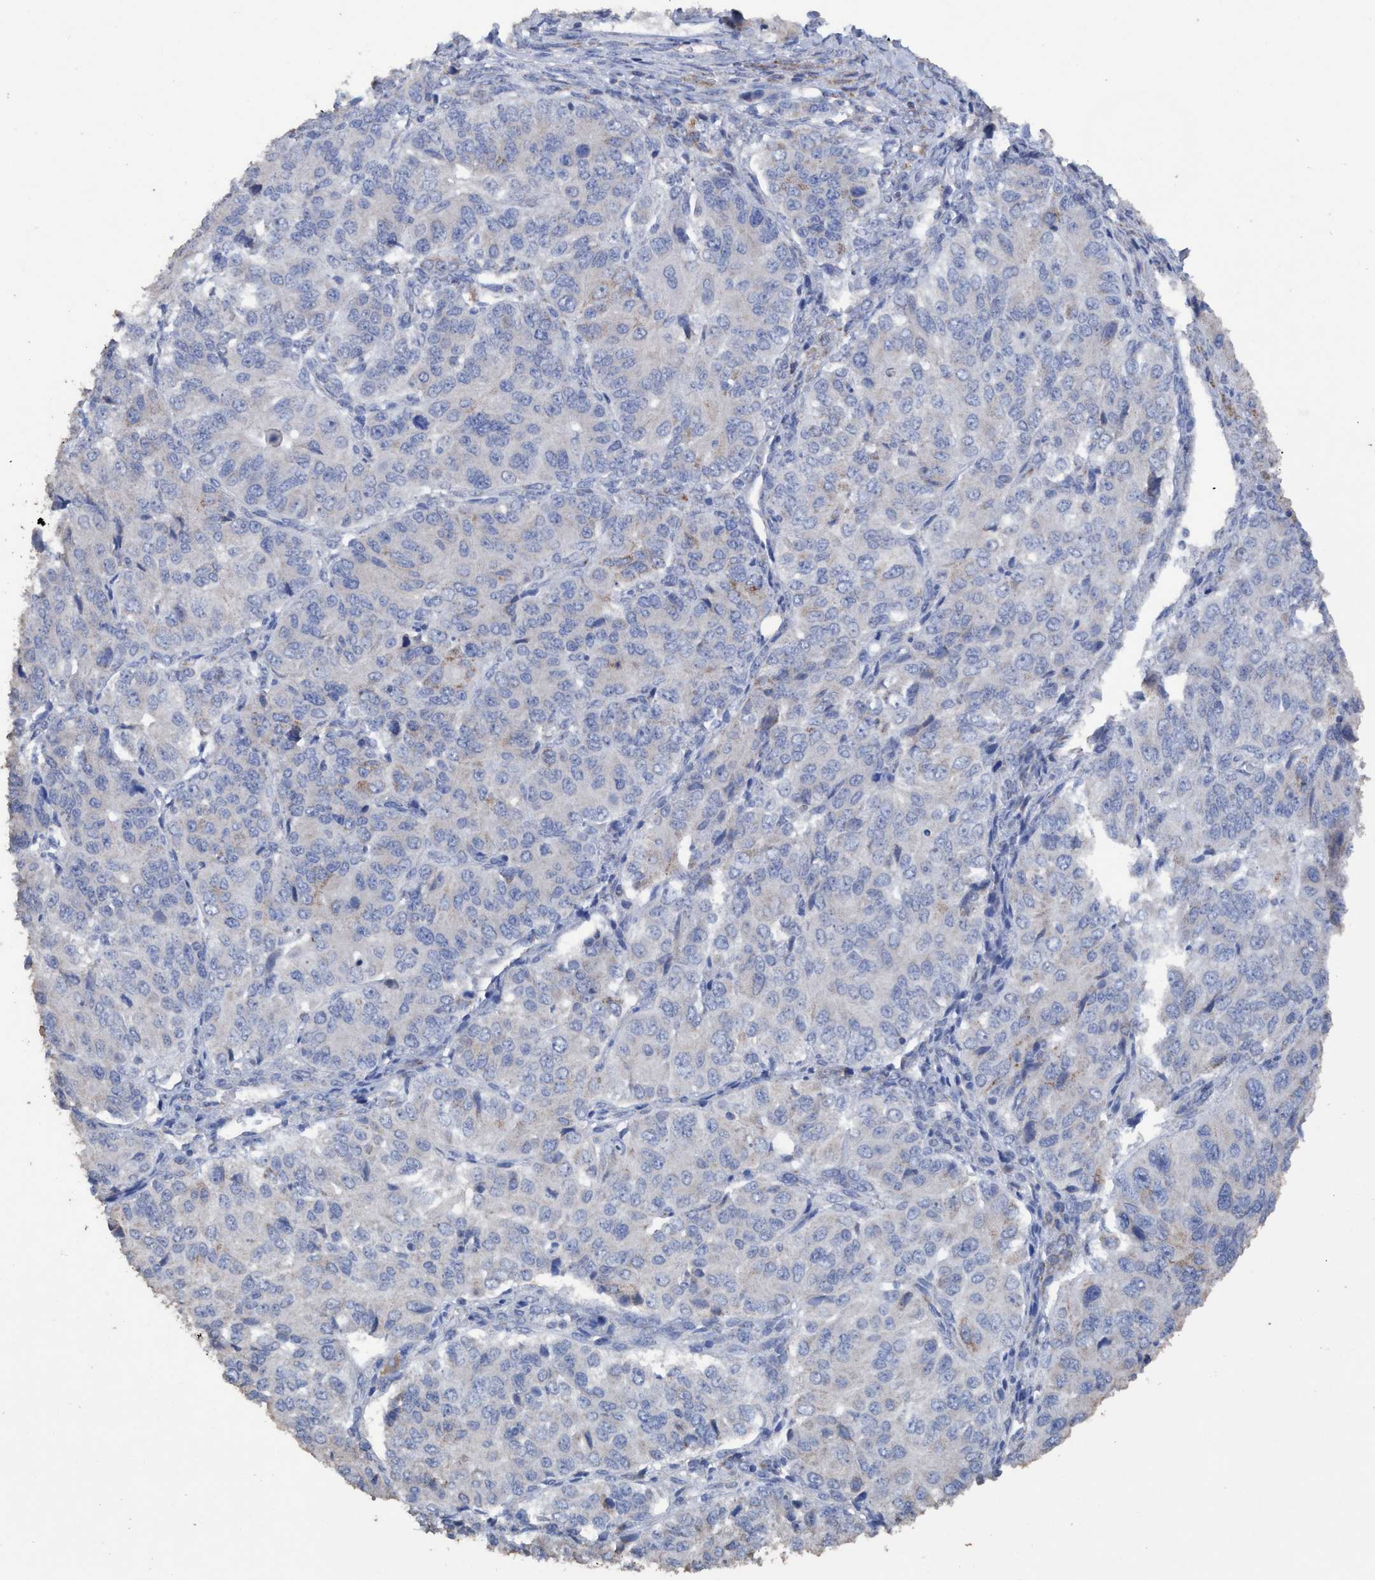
{"staining": {"intensity": "negative", "quantity": "none", "location": "none"}, "tissue": "ovarian cancer", "cell_type": "Tumor cells", "image_type": "cancer", "snomed": [{"axis": "morphology", "description": "Carcinoma, endometroid"}, {"axis": "topography", "description": "Ovary"}], "caption": "This is an immunohistochemistry histopathology image of human ovarian endometroid carcinoma. There is no positivity in tumor cells.", "gene": "RSAD1", "patient": {"sex": "female", "age": 51}}